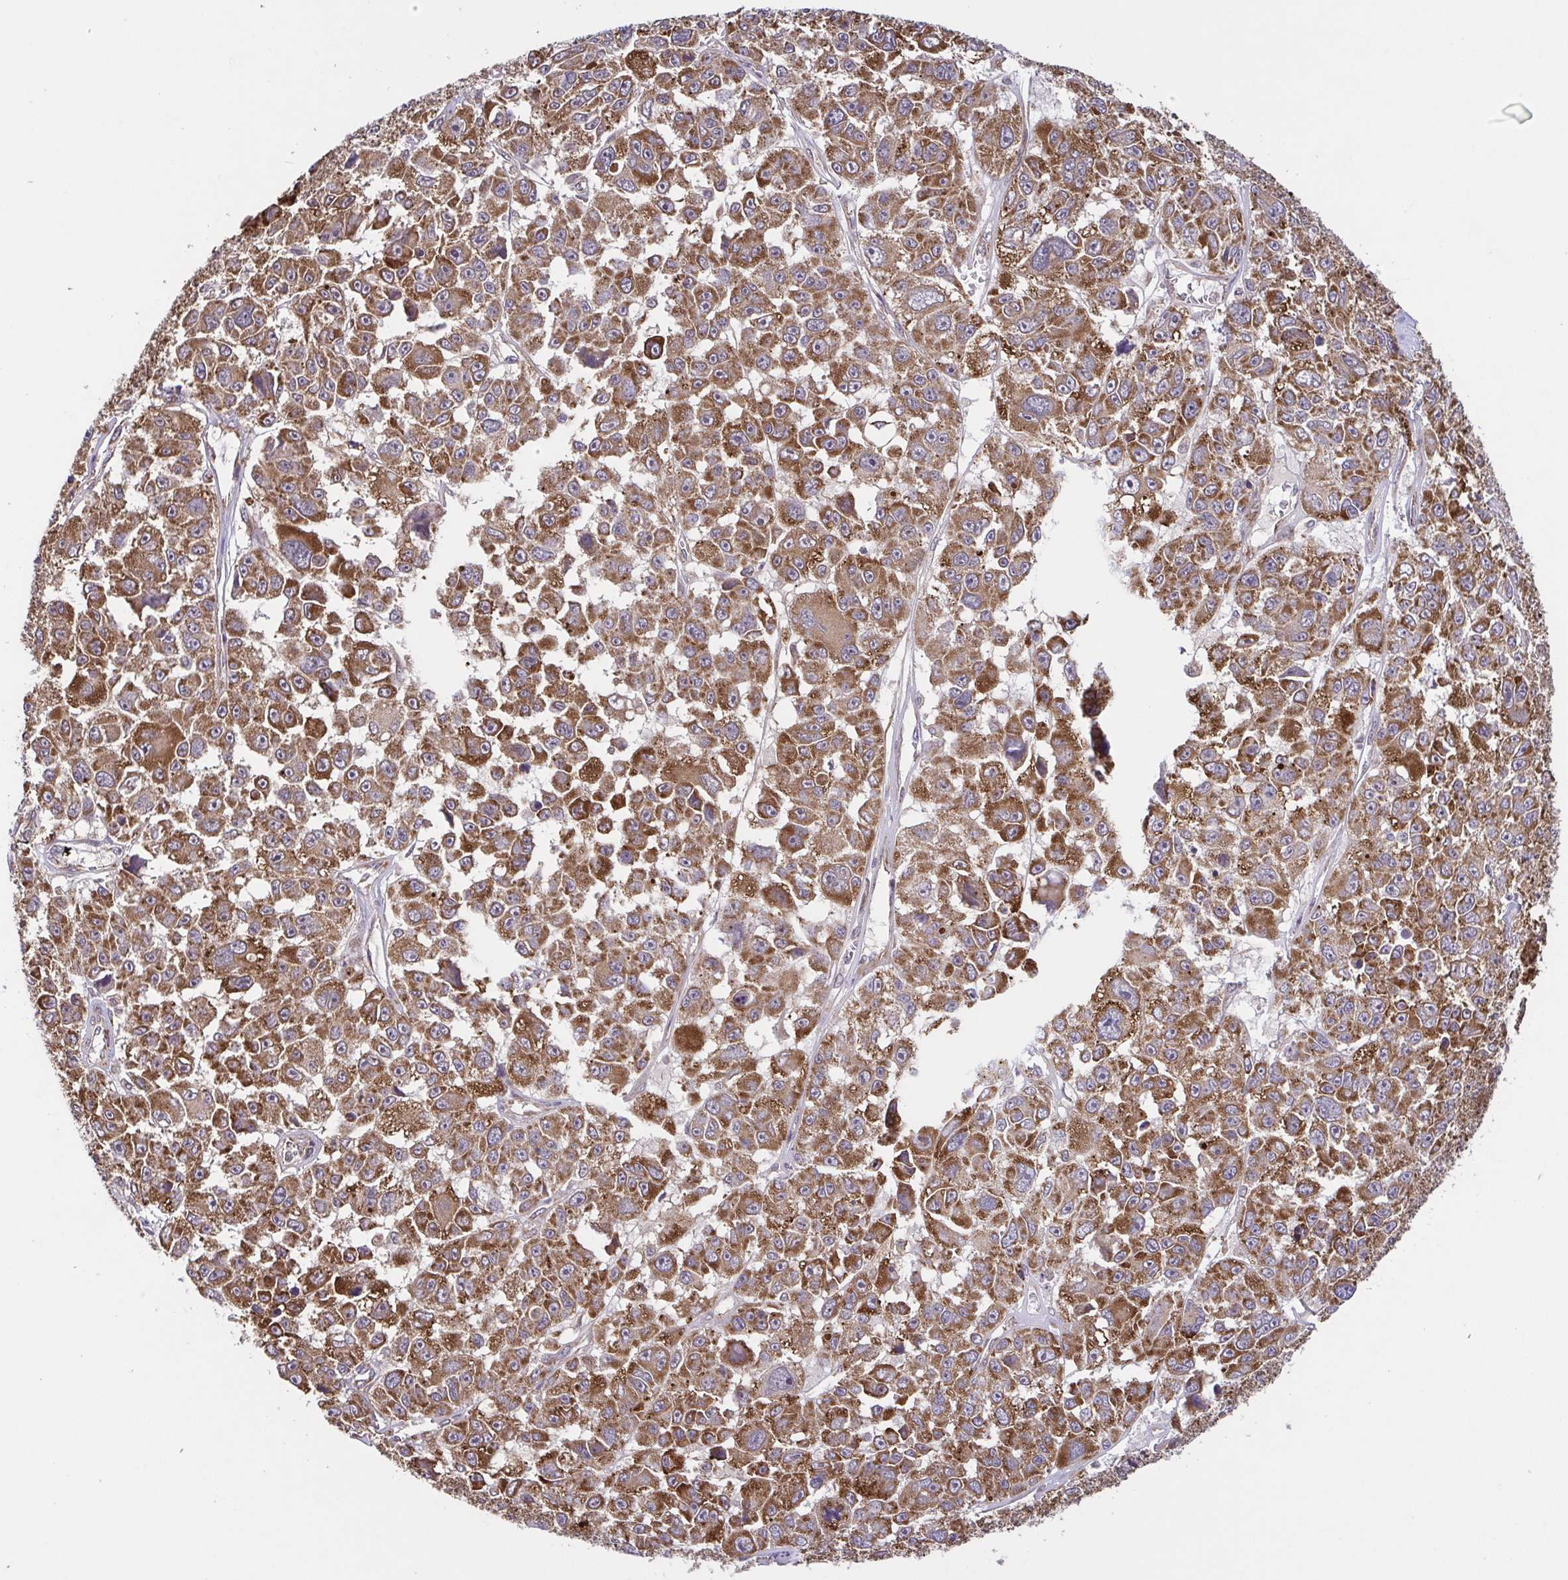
{"staining": {"intensity": "strong", "quantity": ">75%", "location": "cytoplasmic/membranous"}, "tissue": "melanoma", "cell_type": "Tumor cells", "image_type": "cancer", "snomed": [{"axis": "morphology", "description": "Malignant melanoma, NOS"}, {"axis": "topography", "description": "Skin"}], "caption": "Human melanoma stained with a brown dye shows strong cytoplasmic/membranous positive expression in about >75% of tumor cells.", "gene": "DIP2B", "patient": {"sex": "female", "age": 66}}